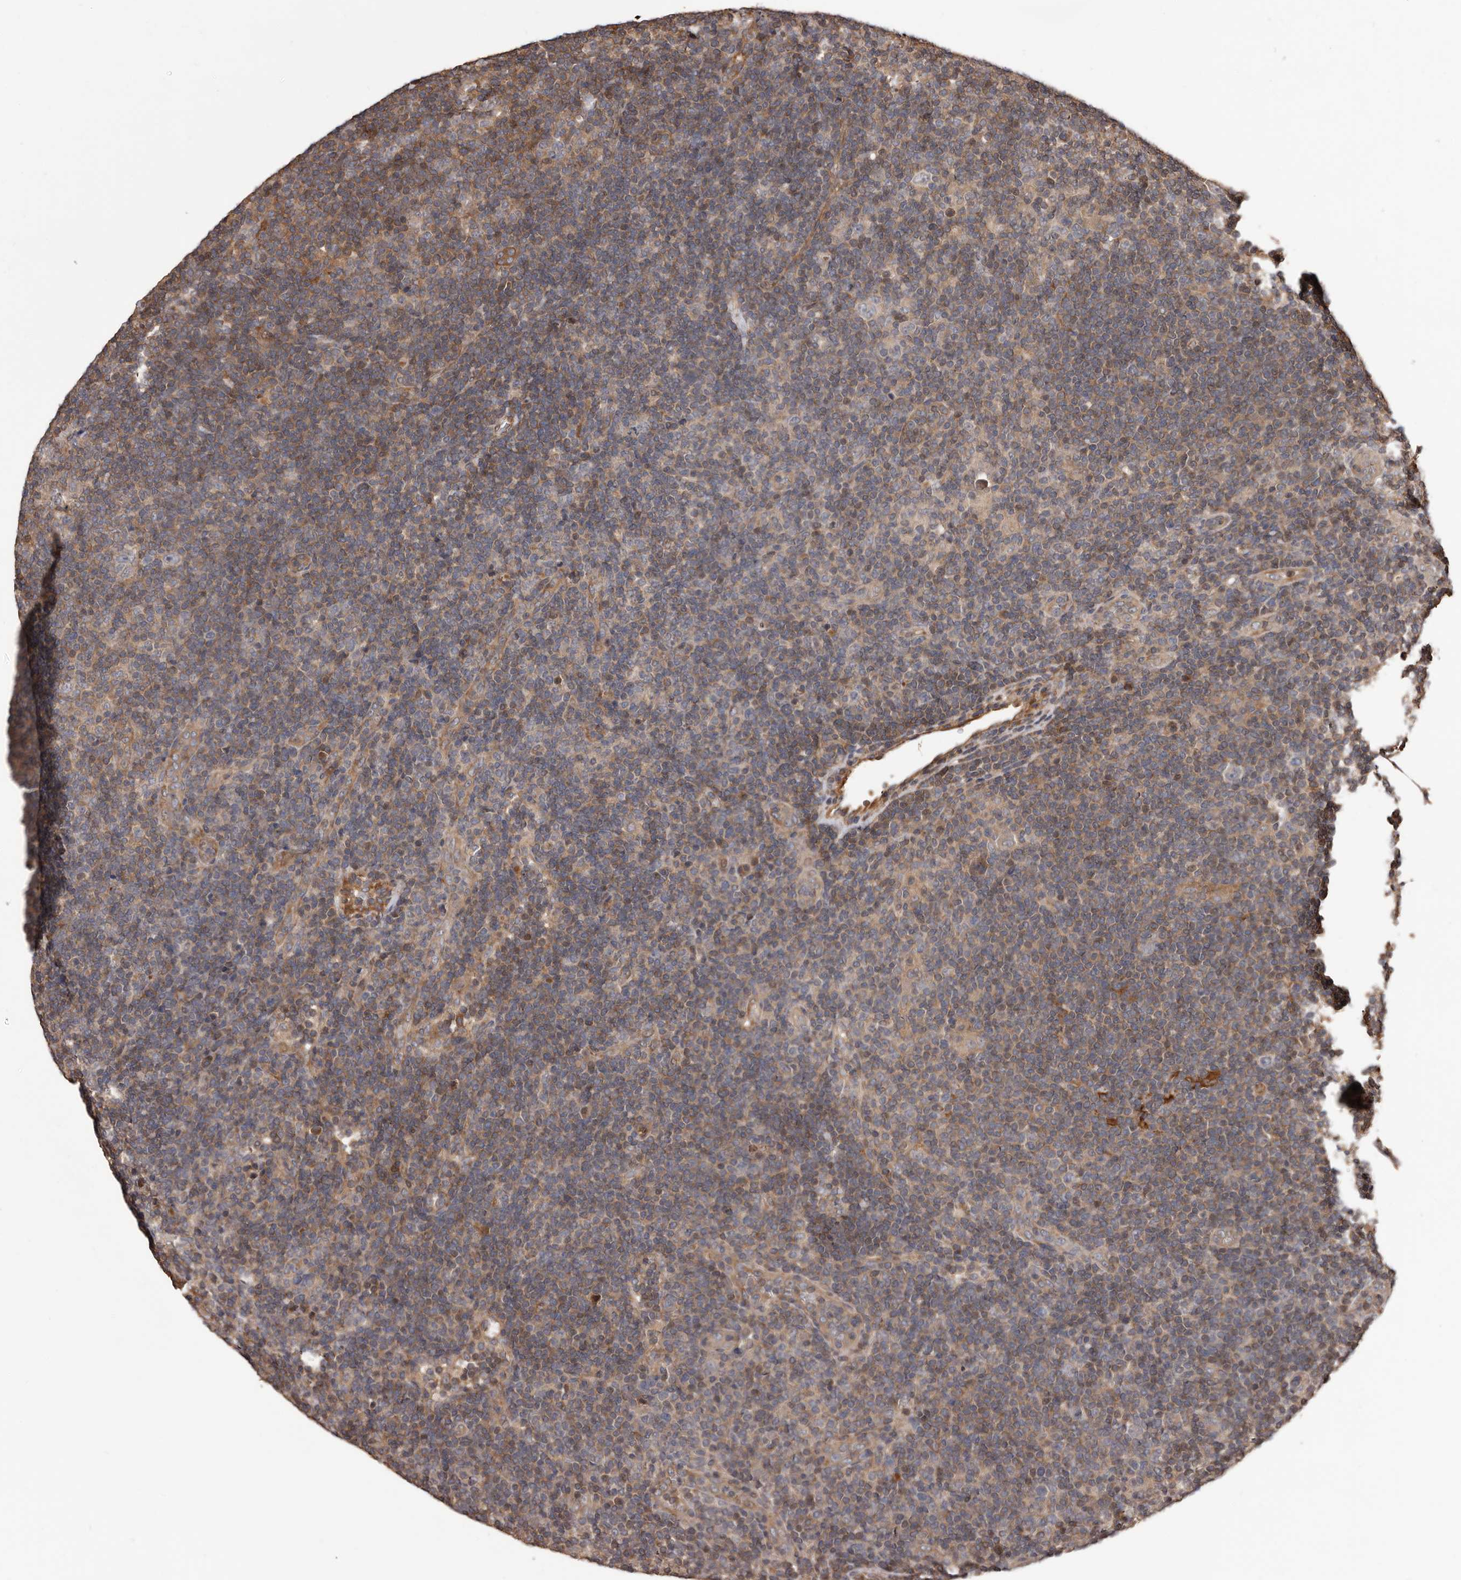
{"staining": {"intensity": "negative", "quantity": "none", "location": "none"}, "tissue": "lymphoma", "cell_type": "Tumor cells", "image_type": "cancer", "snomed": [{"axis": "morphology", "description": "Hodgkin's disease, NOS"}, {"axis": "topography", "description": "Lymph node"}], "caption": "Hodgkin's disease was stained to show a protein in brown. There is no significant positivity in tumor cells.", "gene": "ADAMTS2", "patient": {"sex": "female", "age": 57}}